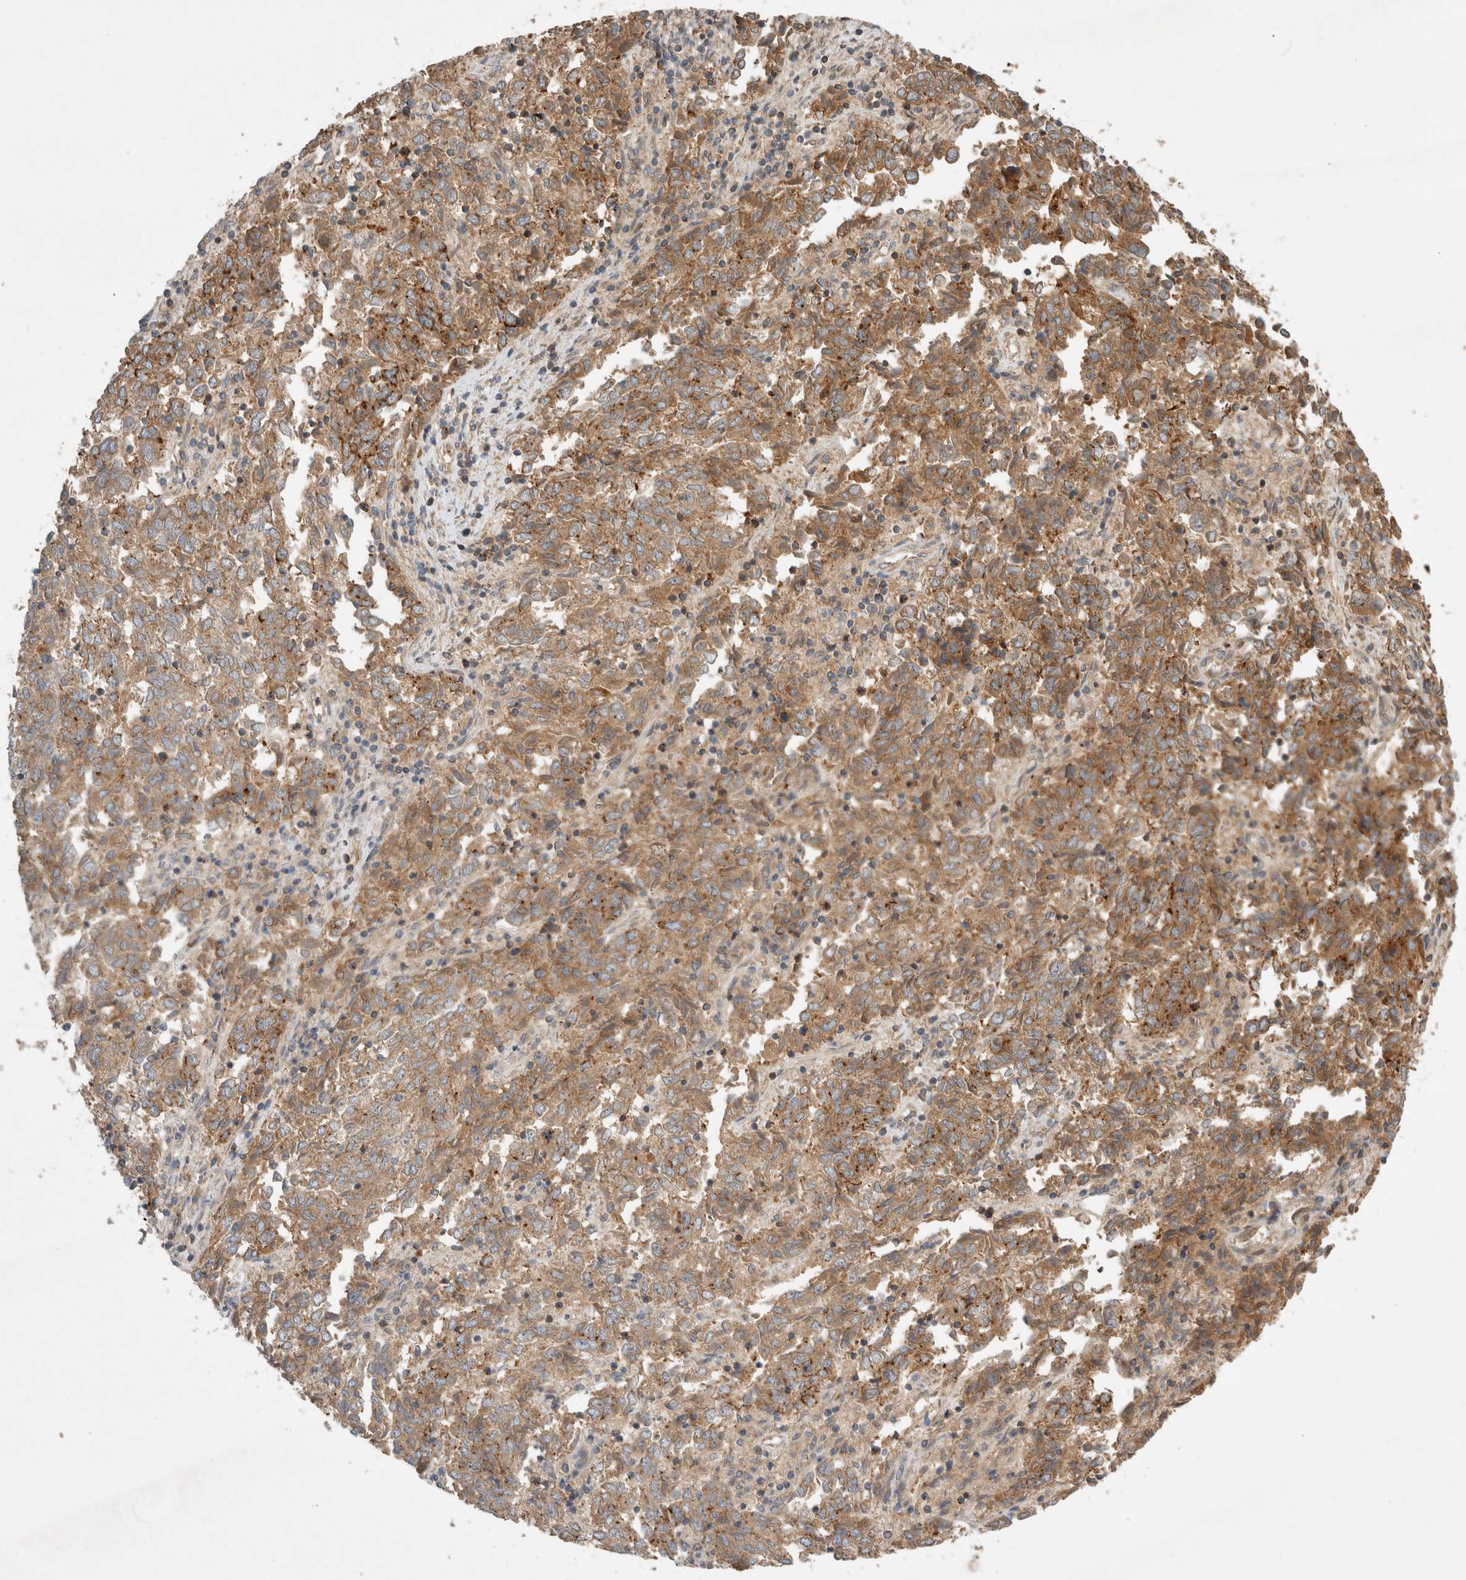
{"staining": {"intensity": "moderate", "quantity": ">75%", "location": "cytoplasmic/membranous"}, "tissue": "endometrial cancer", "cell_type": "Tumor cells", "image_type": "cancer", "snomed": [{"axis": "morphology", "description": "Adenocarcinoma, NOS"}, {"axis": "topography", "description": "Endometrium"}], "caption": "Protein expression analysis of adenocarcinoma (endometrial) shows moderate cytoplasmic/membranous positivity in about >75% of tumor cells. Immunohistochemistry stains the protein in brown and the nuclei are stained blue.", "gene": "ARMC9", "patient": {"sex": "female", "age": 80}}